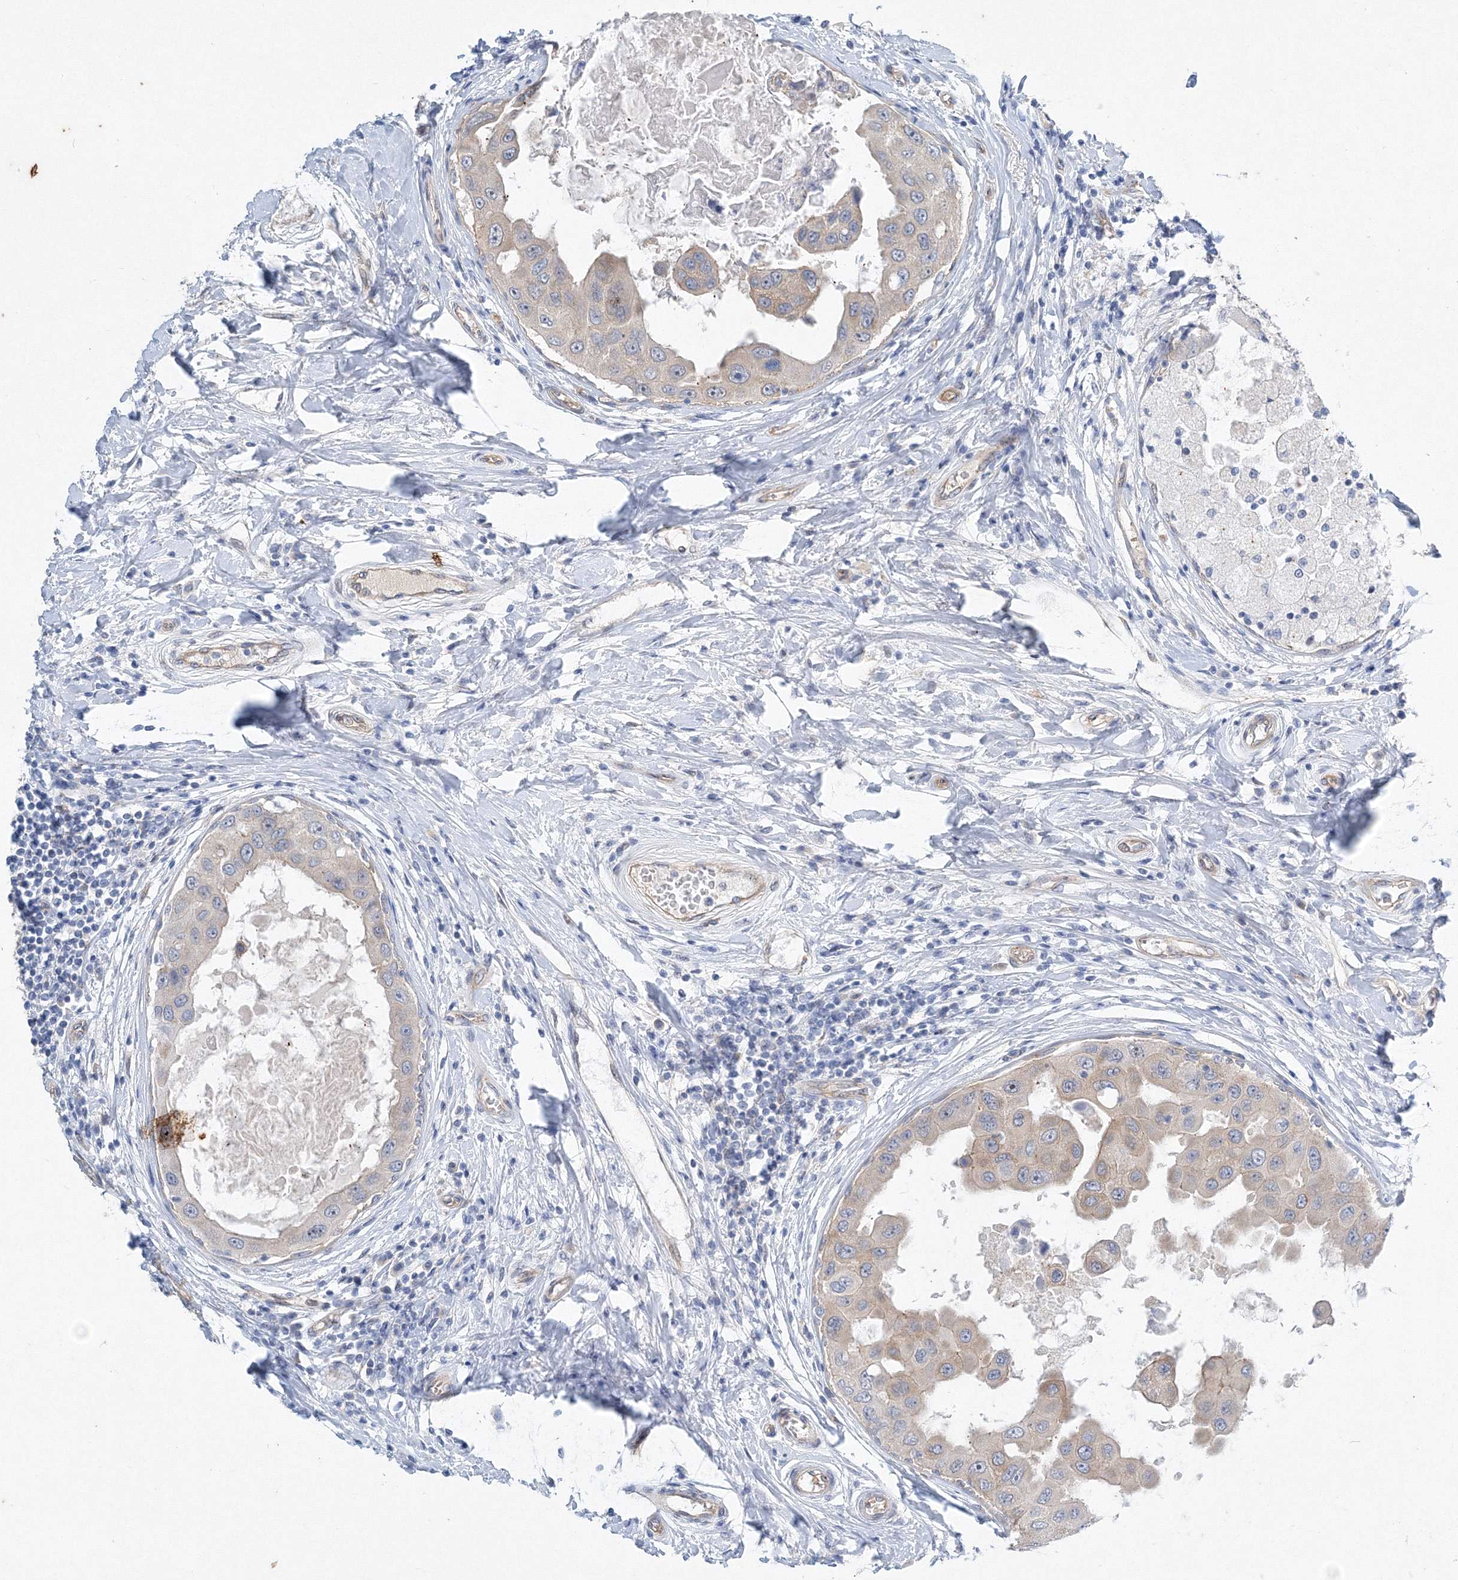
{"staining": {"intensity": "weak", "quantity": "<25%", "location": "cytoplasmic/membranous"}, "tissue": "breast cancer", "cell_type": "Tumor cells", "image_type": "cancer", "snomed": [{"axis": "morphology", "description": "Duct carcinoma"}, {"axis": "topography", "description": "Breast"}], "caption": "Breast invasive ductal carcinoma stained for a protein using immunohistochemistry (IHC) demonstrates no expression tumor cells.", "gene": "TANC1", "patient": {"sex": "female", "age": 27}}